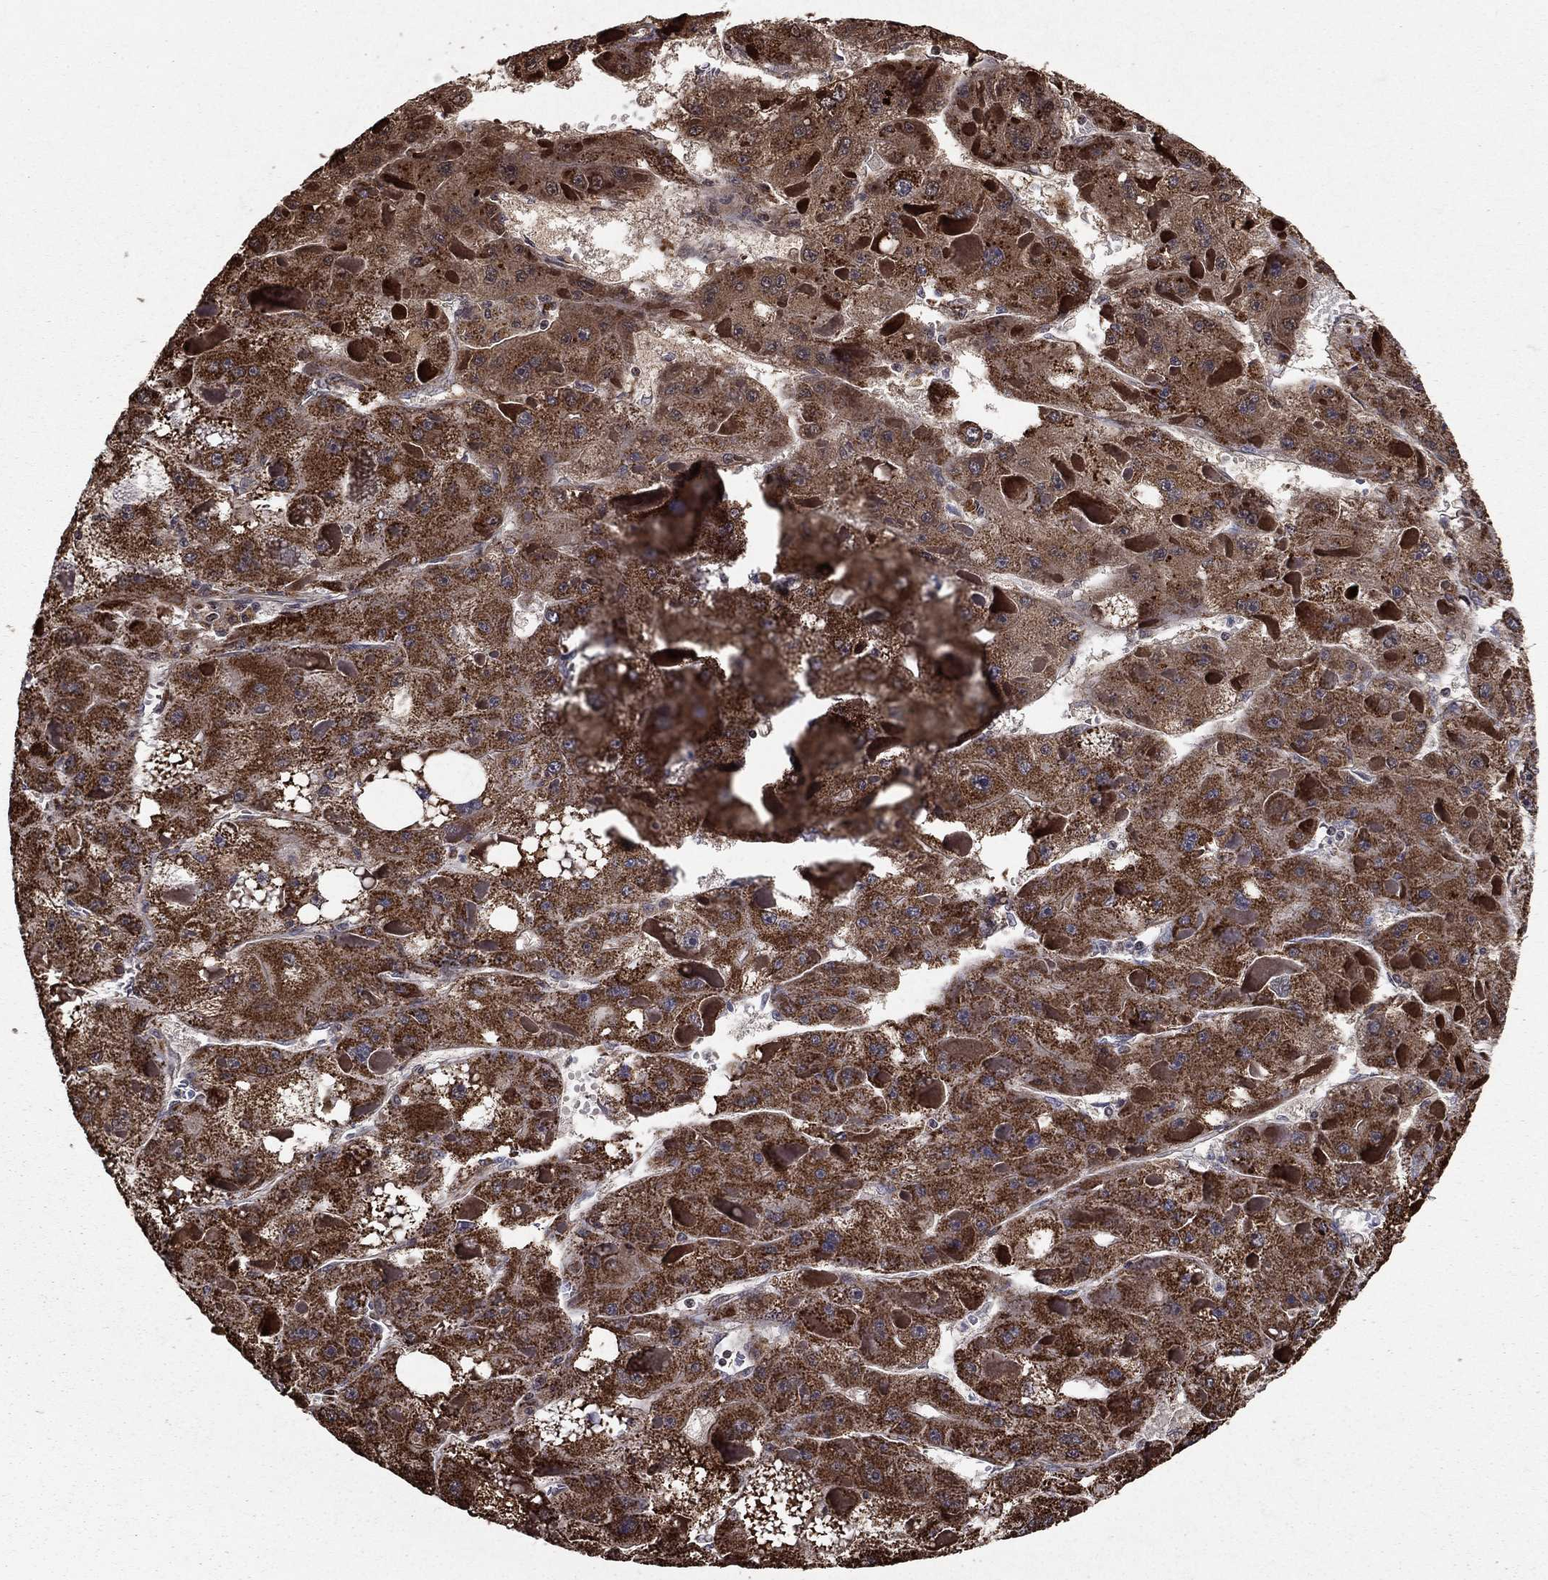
{"staining": {"intensity": "moderate", "quantity": "25%-75%", "location": "cytoplasmic/membranous"}, "tissue": "liver cancer", "cell_type": "Tumor cells", "image_type": "cancer", "snomed": [{"axis": "morphology", "description": "Carcinoma, Hepatocellular, NOS"}, {"axis": "topography", "description": "Liver"}], "caption": "IHC image of neoplastic tissue: human liver cancer stained using immunohistochemistry (IHC) demonstrates medium levels of moderate protein expression localized specifically in the cytoplasmic/membranous of tumor cells, appearing as a cytoplasmic/membranous brown color.", "gene": "ACOT13", "patient": {"sex": "female", "age": 73}}